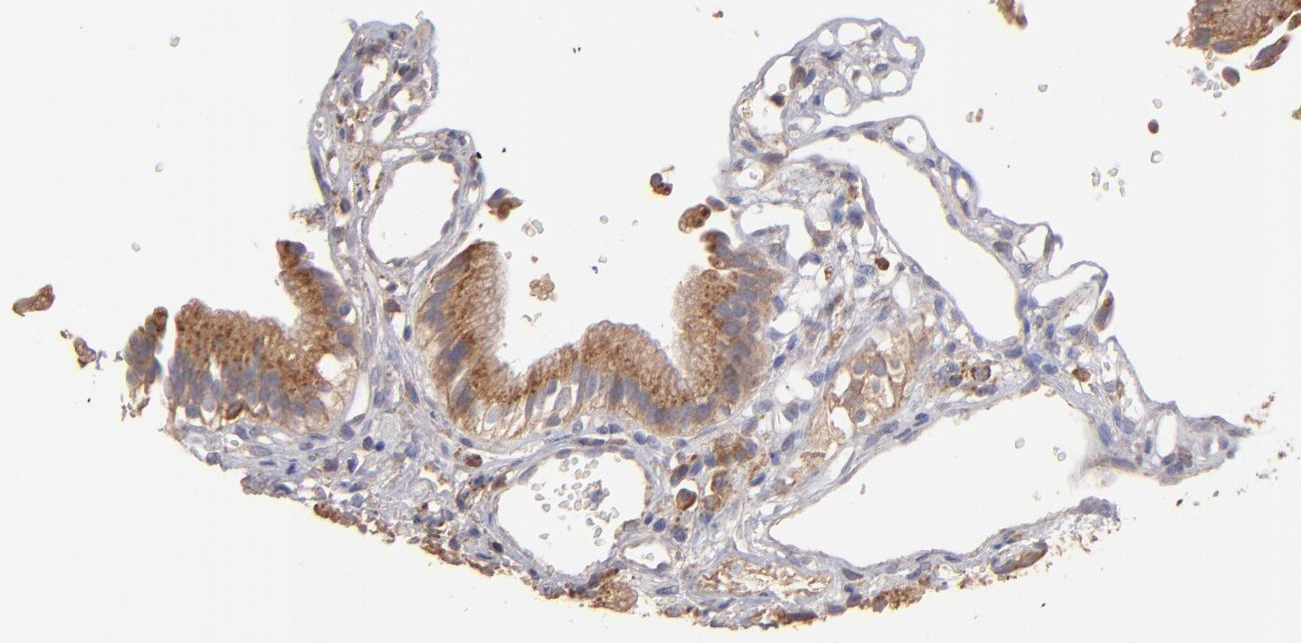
{"staining": {"intensity": "moderate", "quantity": ">75%", "location": "cytoplasmic/membranous"}, "tissue": "gallbladder", "cell_type": "Glandular cells", "image_type": "normal", "snomed": [{"axis": "morphology", "description": "Normal tissue, NOS"}, {"axis": "topography", "description": "Gallbladder"}], "caption": "Immunohistochemistry (IHC) photomicrograph of unremarkable human gallbladder stained for a protein (brown), which demonstrates medium levels of moderate cytoplasmic/membranous expression in approximately >75% of glandular cells.", "gene": "NFKBIE", "patient": {"sex": "male", "age": 65}}